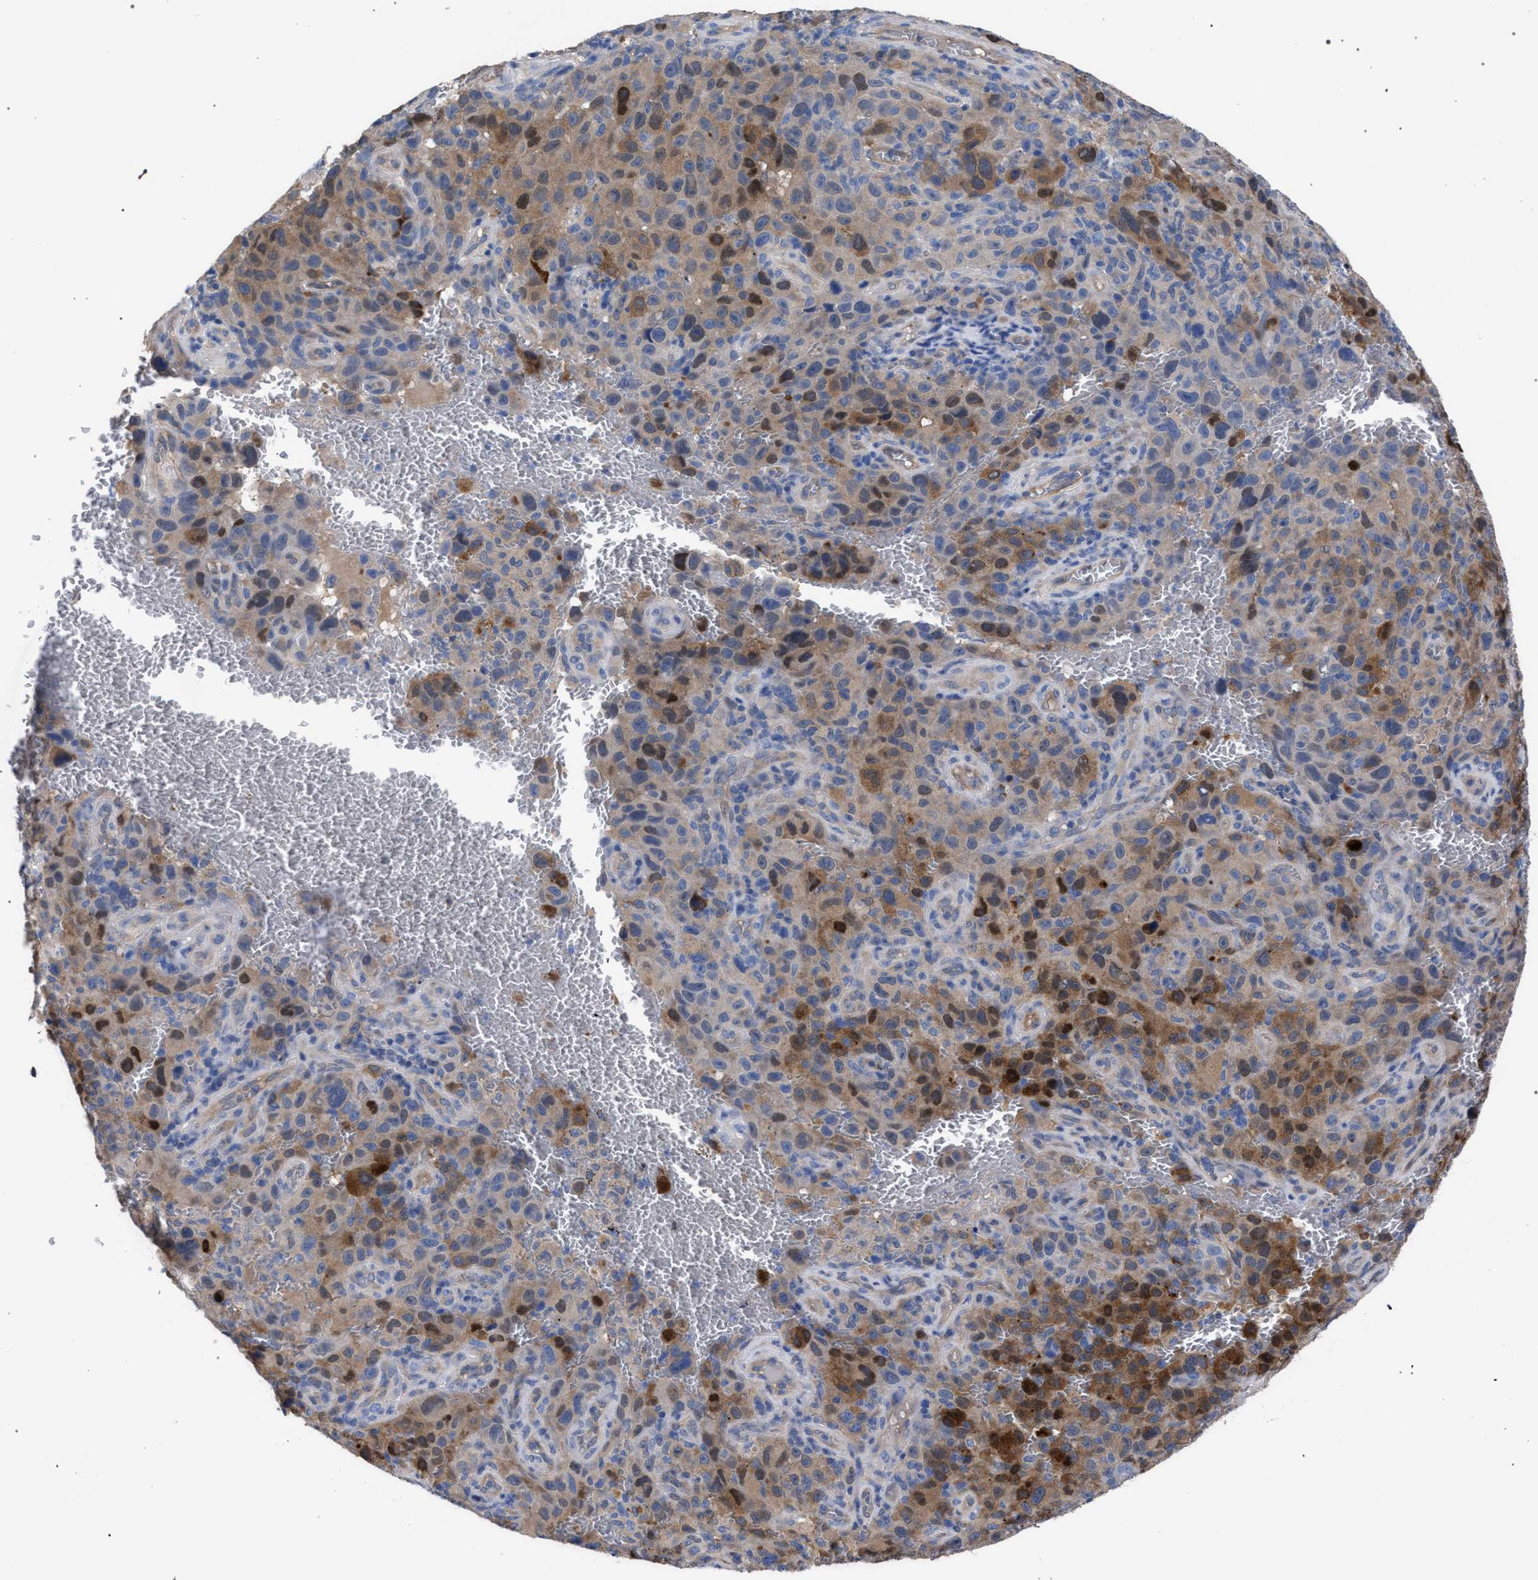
{"staining": {"intensity": "moderate", "quantity": "25%-75%", "location": "cytoplasmic/membranous"}, "tissue": "melanoma", "cell_type": "Tumor cells", "image_type": "cancer", "snomed": [{"axis": "morphology", "description": "Malignant melanoma, NOS"}, {"axis": "topography", "description": "Skin"}], "caption": "Immunohistochemical staining of human melanoma reveals medium levels of moderate cytoplasmic/membranous expression in approximately 25%-75% of tumor cells. (Stains: DAB in brown, nuclei in blue, Microscopy: brightfield microscopy at high magnification).", "gene": "GMPR", "patient": {"sex": "female", "age": 82}}